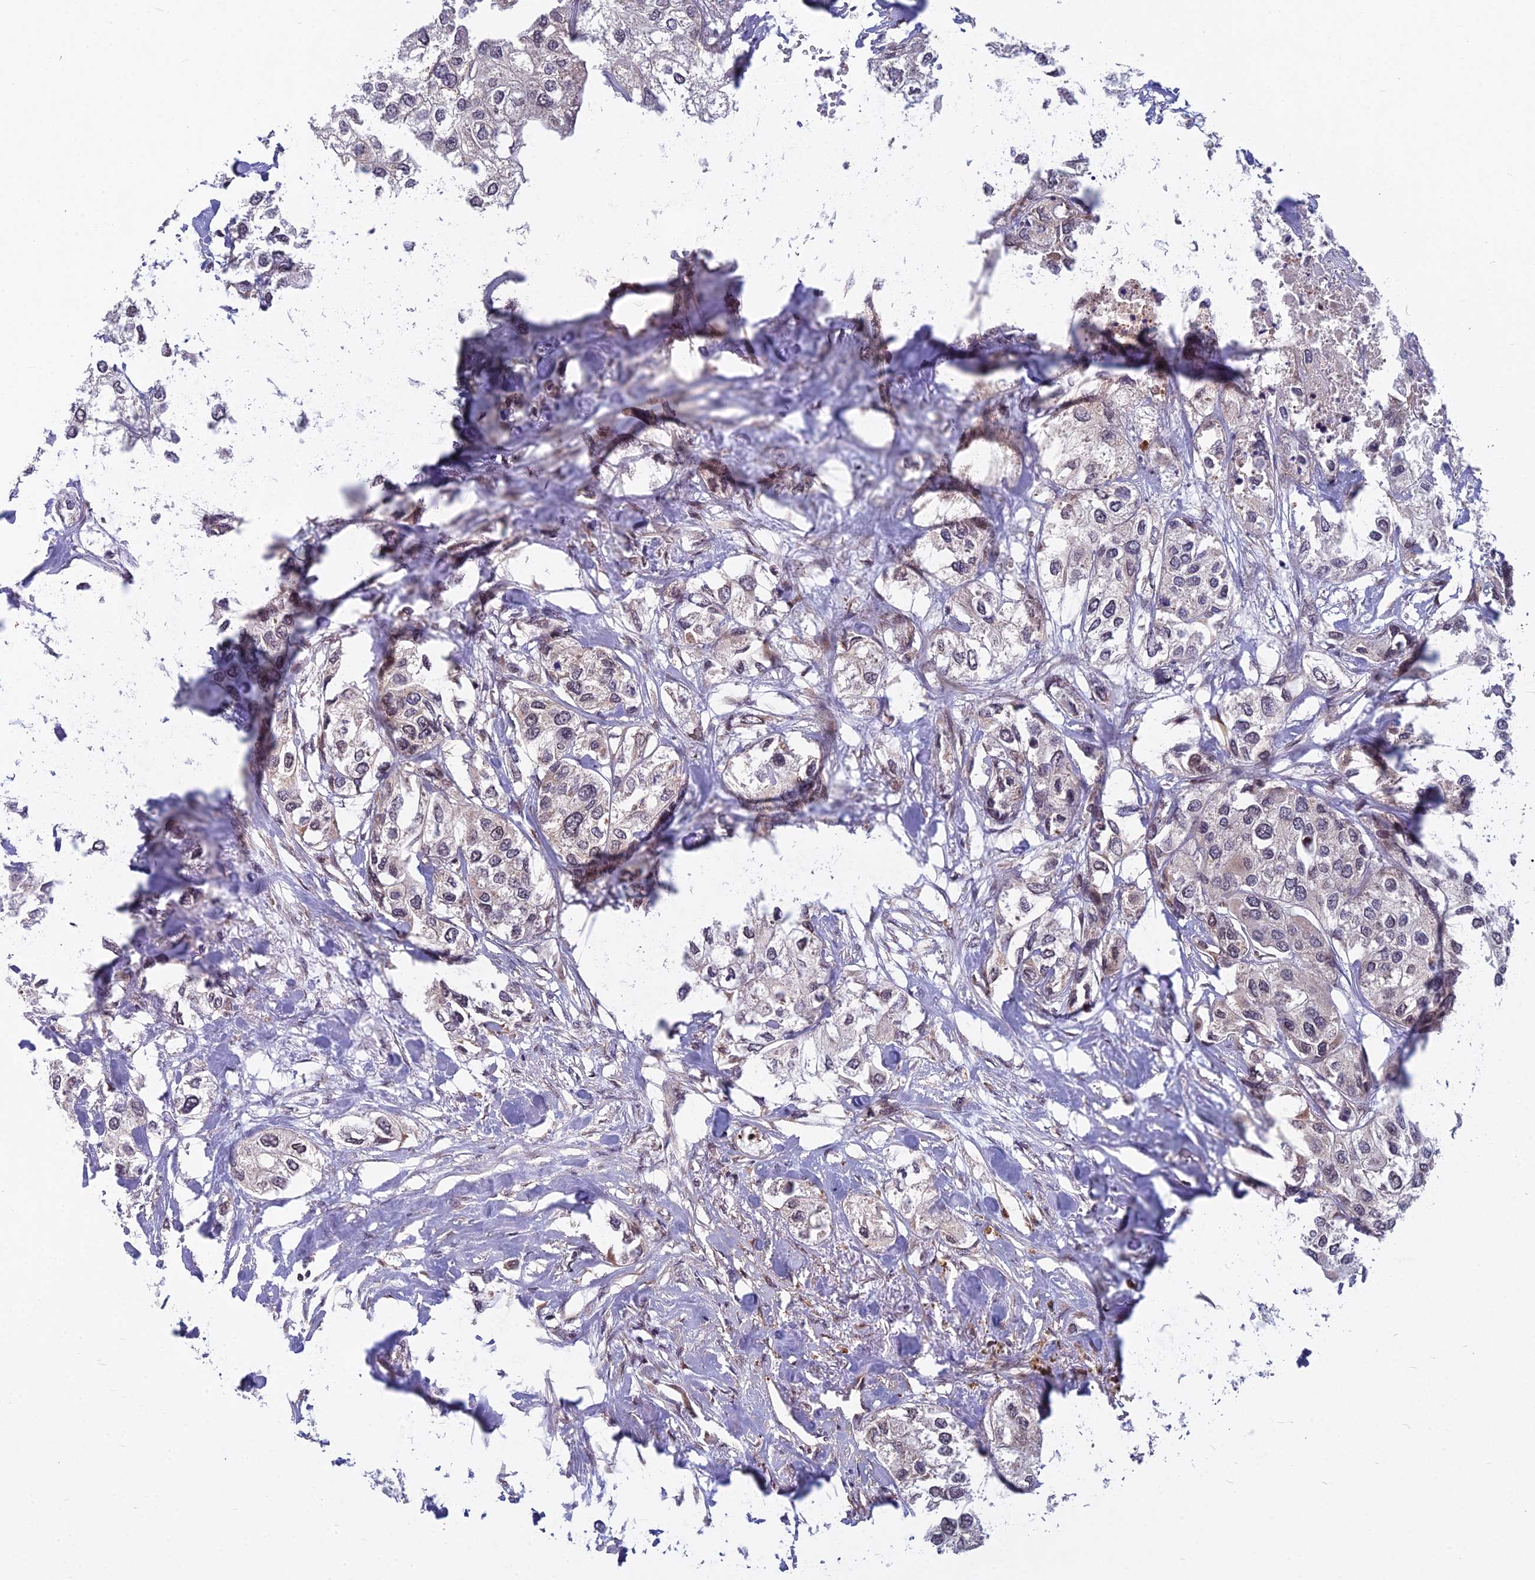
{"staining": {"intensity": "negative", "quantity": "none", "location": "none"}, "tissue": "urothelial cancer", "cell_type": "Tumor cells", "image_type": "cancer", "snomed": [{"axis": "morphology", "description": "Urothelial carcinoma, High grade"}, {"axis": "topography", "description": "Urinary bladder"}], "caption": "High magnification brightfield microscopy of urothelial cancer stained with DAB (3,3'-diaminobenzidine) (brown) and counterstained with hematoxylin (blue): tumor cells show no significant staining.", "gene": "COMMD2", "patient": {"sex": "male", "age": 64}}